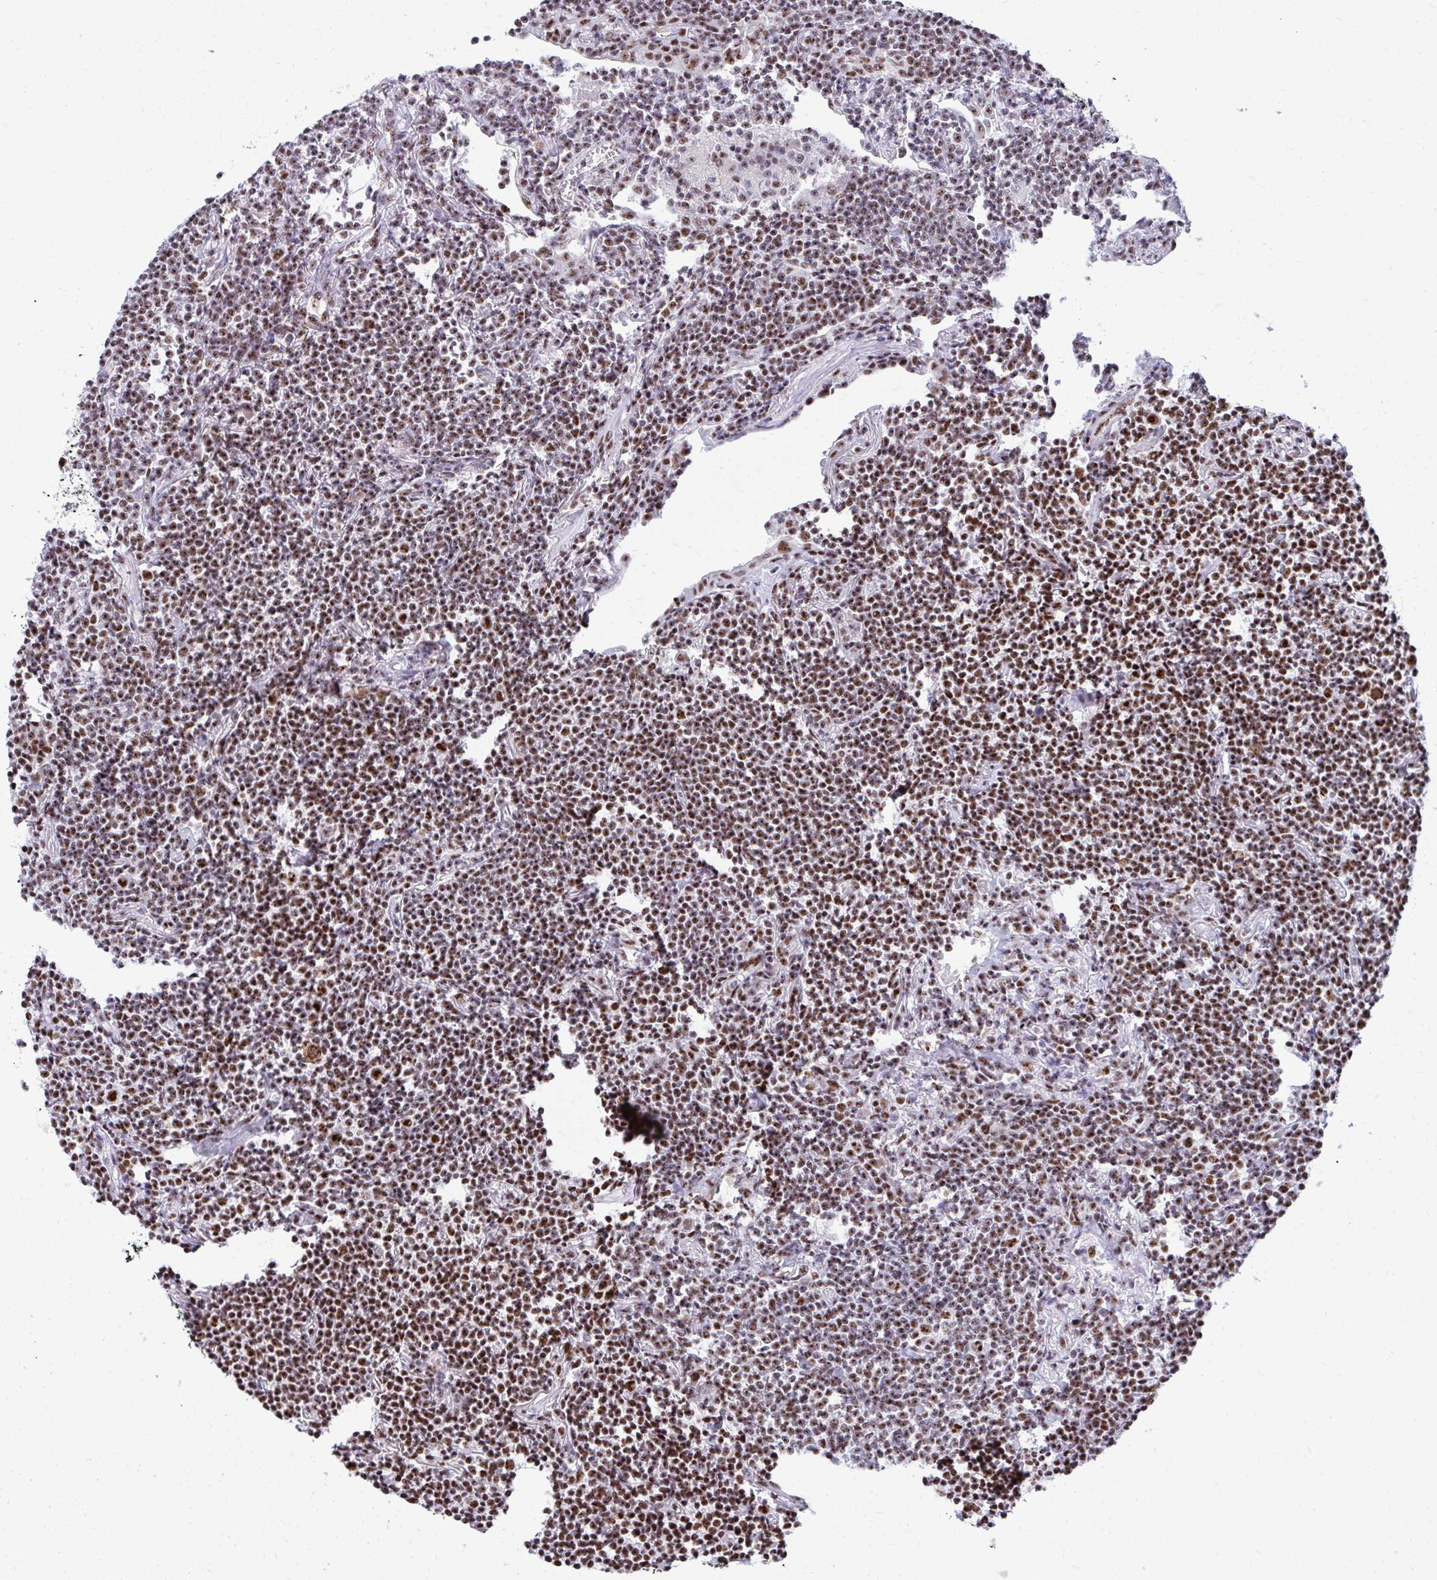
{"staining": {"intensity": "strong", "quantity": ">75%", "location": "nuclear"}, "tissue": "lymphoma", "cell_type": "Tumor cells", "image_type": "cancer", "snomed": [{"axis": "morphology", "description": "Malignant lymphoma, non-Hodgkin's type, Low grade"}, {"axis": "topography", "description": "Lung"}], "caption": "Protein staining of lymphoma tissue shows strong nuclear positivity in about >75% of tumor cells. (Brightfield microscopy of DAB IHC at high magnification).", "gene": "PELP1", "patient": {"sex": "female", "age": 71}}